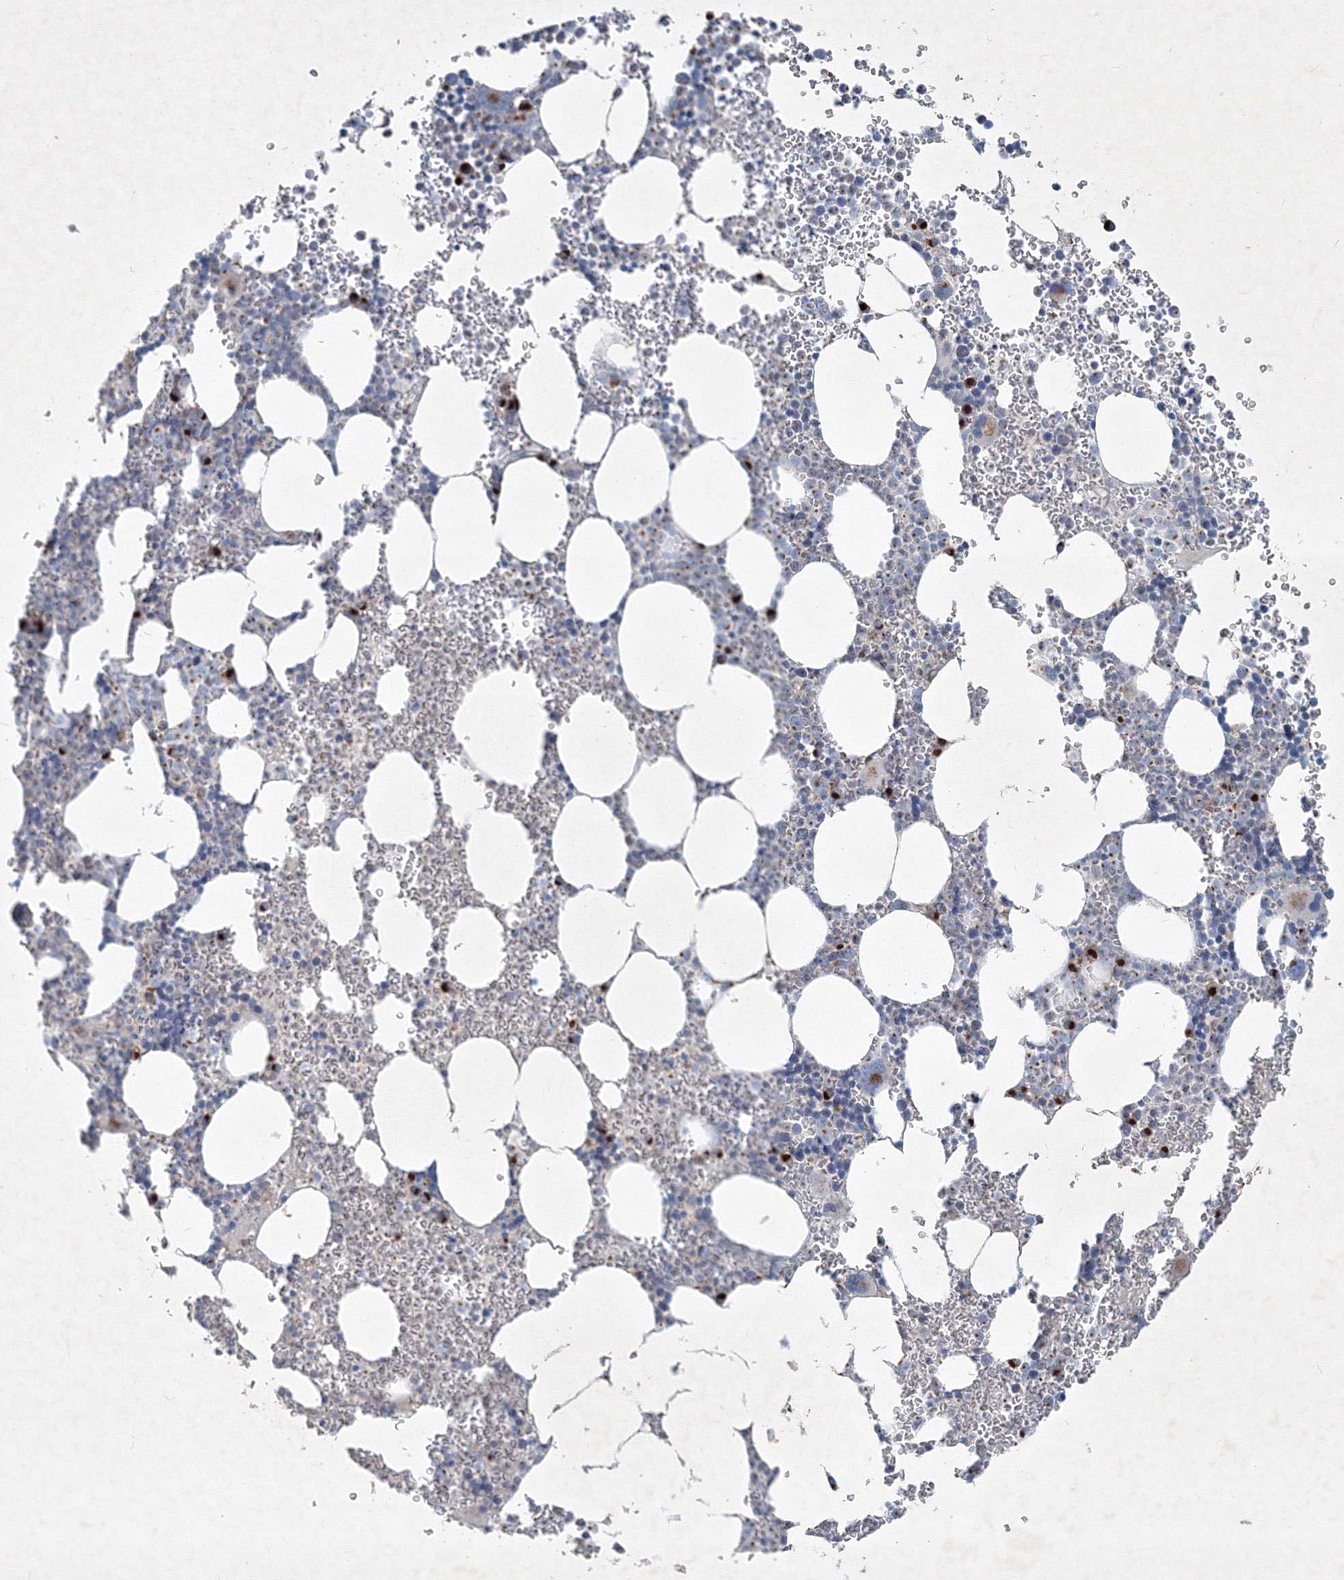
{"staining": {"intensity": "strong", "quantity": "<25%", "location": "cytoplasmic/membranous"}, "tissue": "bone marrow", "cell_type": "Hematopoietic cells", "image_type": "normal", "snomed": [{"axis": "morphology", "description": "Normal tissue, NOS"}, {"axis": "topography", "description": "Bone marrow"}], "caption": "Immunohistochemical staining of benign bone marrow shows <25% levels of strong cytoplasmic/membranous protein expression in approximately <25% of hematopoietic cells.", "gene": "IFNAR1", "patient": {"sex": "female", "age": 78}}